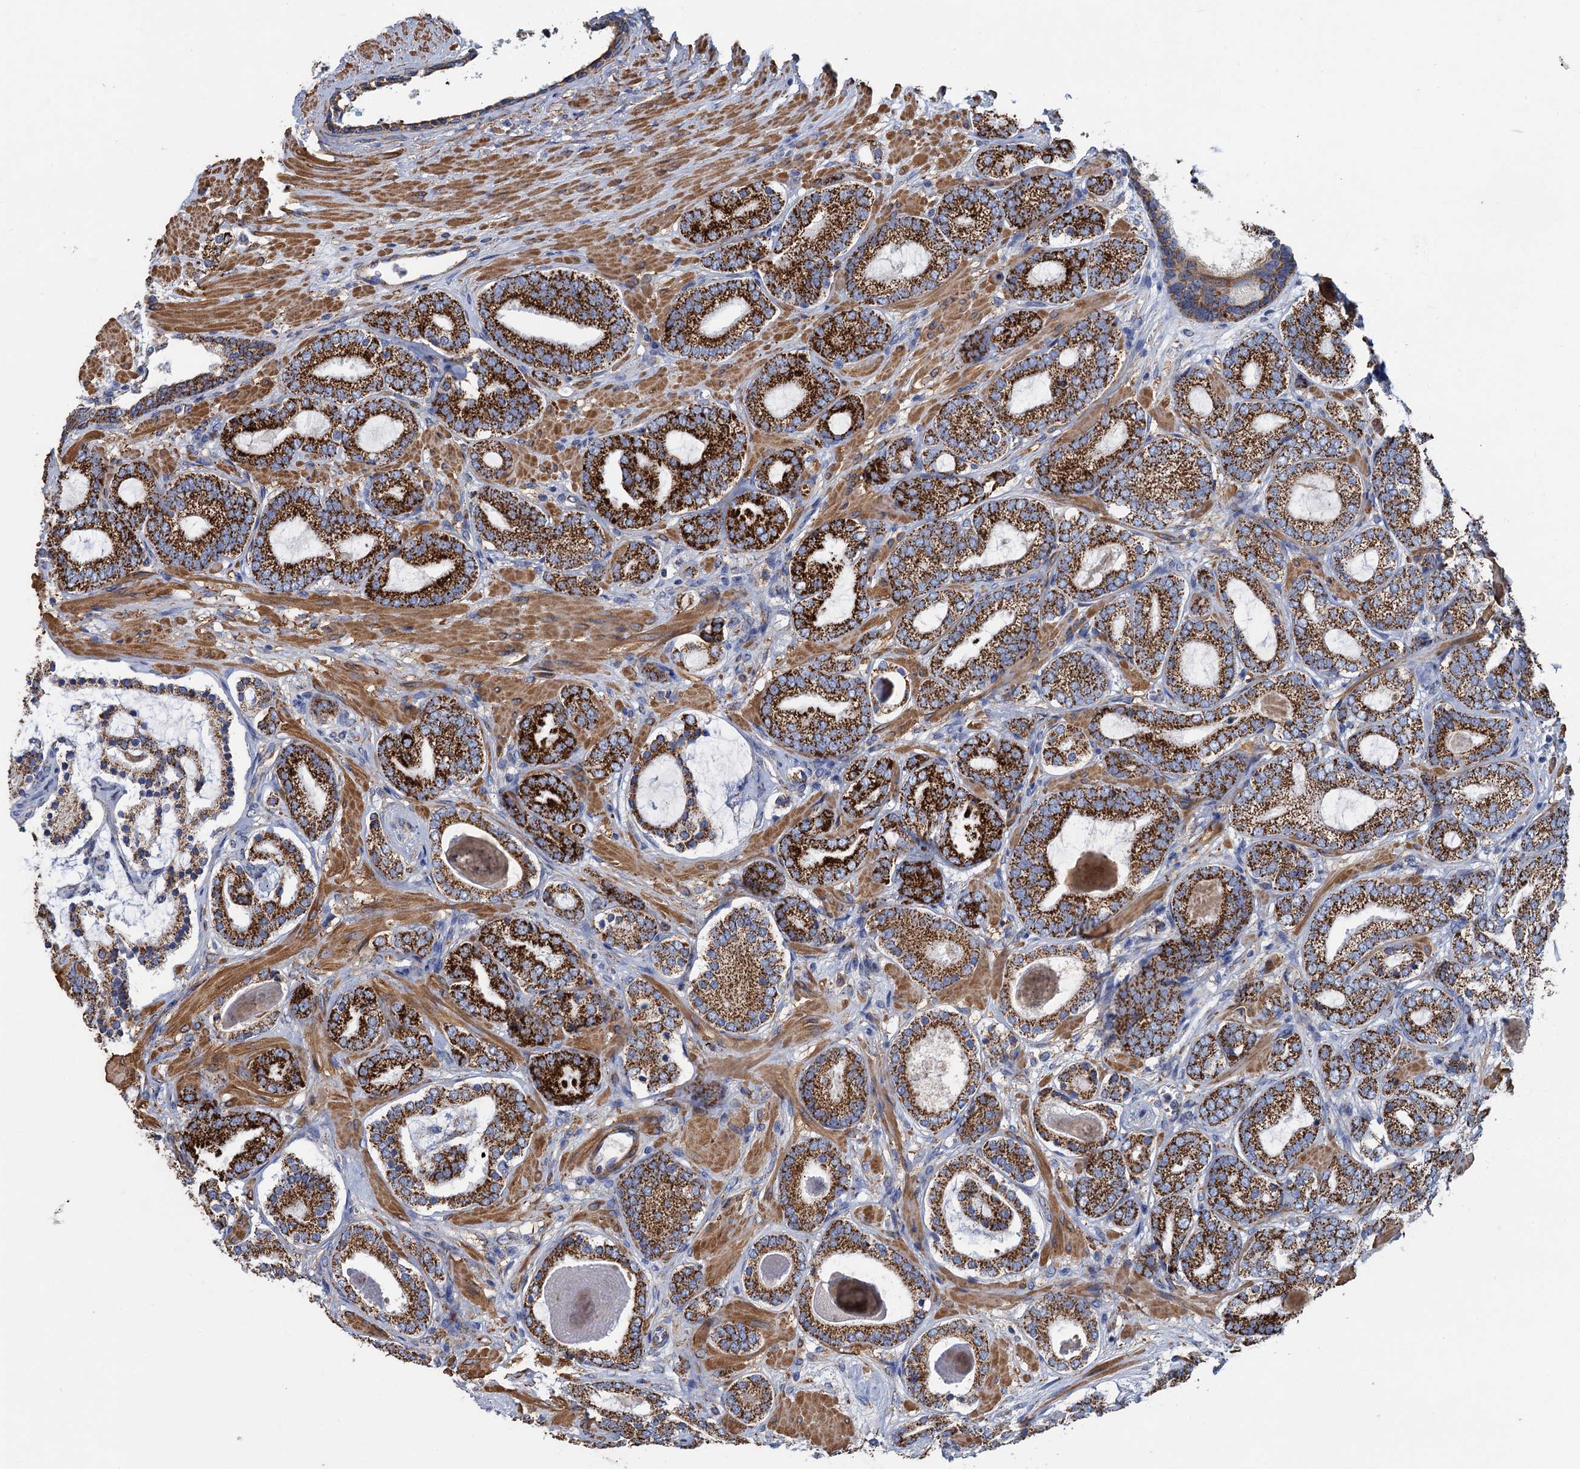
{"staining": {"intensity": "strong", "quantity": ">75%", "location": "cytoplasmic/membranous"}, "tissue": "prostate cancer", "cell_type": "Tumor cells", "image_type": "cancer", "snomed": [{"axis": "morphology", "description": "Adenocarcinoma, High grade"}, {"axis": "topography", "description": "Prostate"}], "caption": "Brown immunohistochemical staining in prostate adenocarcinoma (high-grade) displays strong cytoplasmic/membranous staining in approximately >75% of tumor cells.", "gene": "GCSH", "patient": {"sex": "male", "age": 60}}